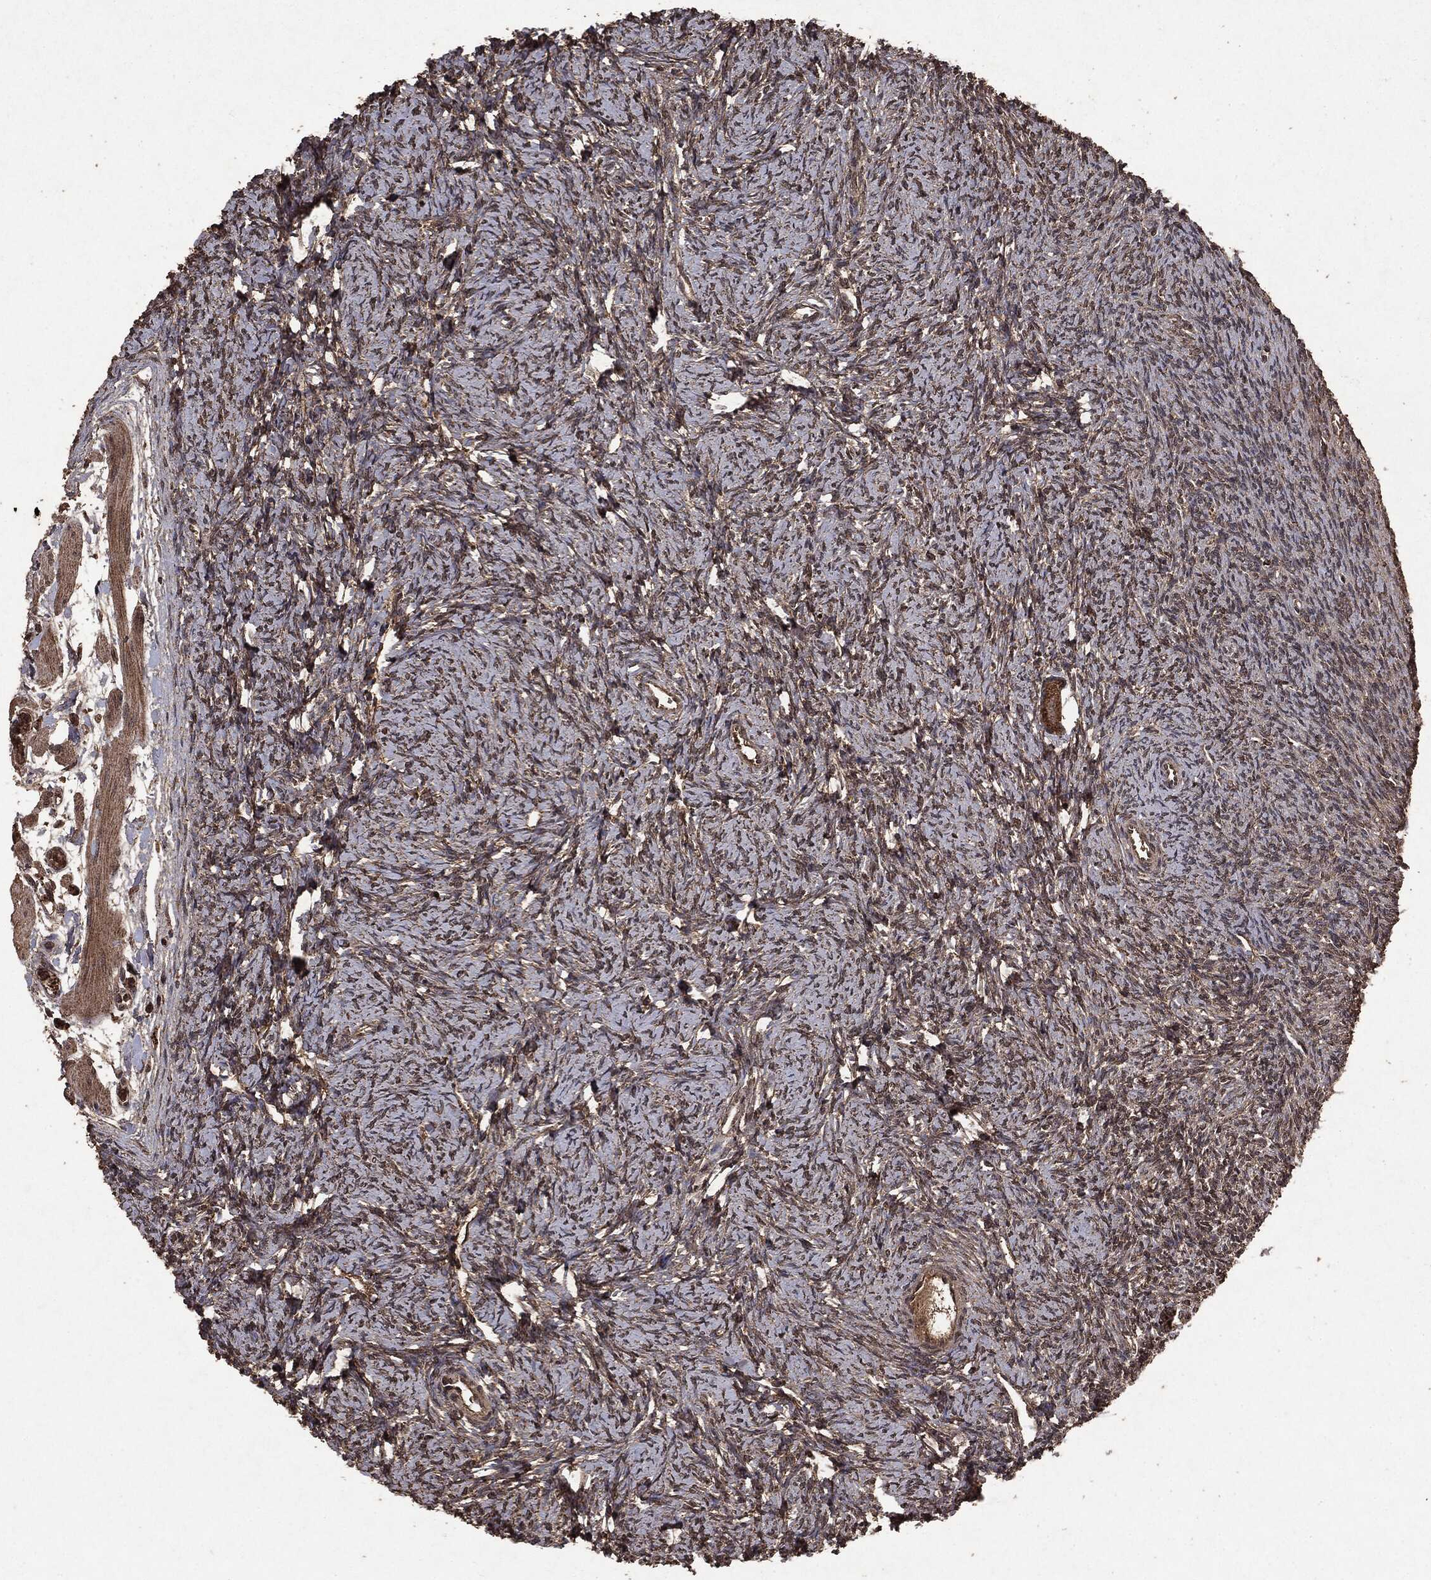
{"staining": {"intensity": "strong", "quantity": ">75%", "location": "cytoplasmic/membranous"}, "tissue": "ovary", "cell_type": "Follicle cells", "image_type": "normal", "snomed": [{"axis": "morphology", "description": "Normal tissue, NOS"}, {"axis": "topography", "description": "Fallopian tube"}, {"axis": "topography", "description": "Ovary"}], "caption": "IHC staining of normal ovary, which reveals high levels of strong cytoplasmic/membranous staining in approximately >75% of follicle cells indicating strong cytoplasmic/membranous protein expression. The staining was performed using DAB (3,3'-diaminobenzidine) (brown) for protein detection and nuclei were counterstained in hematoxylin (blue).", "gene": "NME1", "patient": {"sex": "female", "age": 33}}